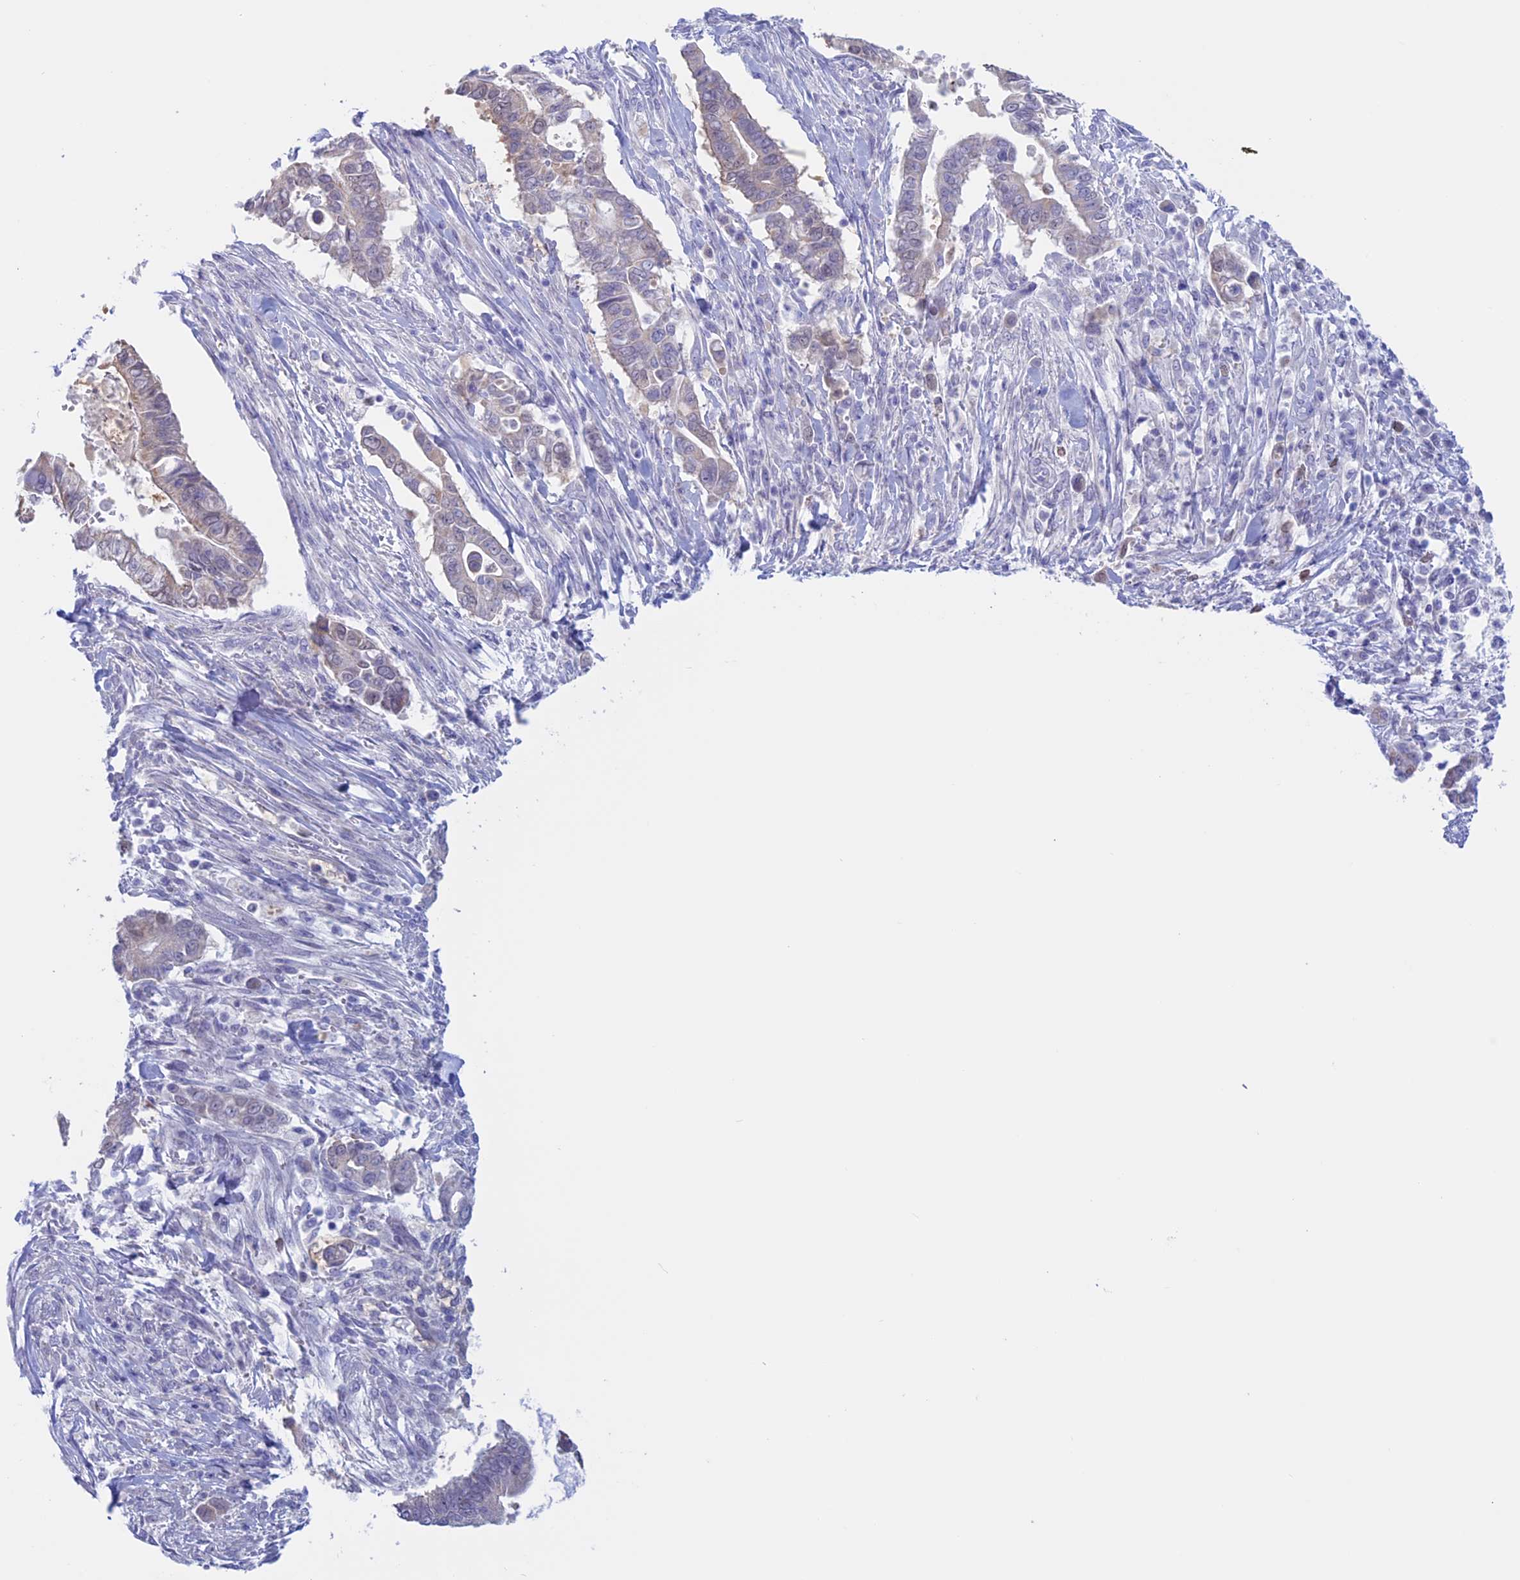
{"staining": {"intensity": "negative", "quantity": "none", "location": "none"}, "tissue": "pancreatic cancer", "cell_type": "Tumor cells", "image_type": "cancer", "snomed": [{"axis": "morphology", "description": "Adenocarcinoma, NOS"}, {"axis": "topography", "description": "Pancreas"}], "caption": "The IHC image has no significant expression in tumor cells of pancreatic cancer tissue.", "gene": "LHFPL2", "patient": {"sex": "male", "age": 68}}